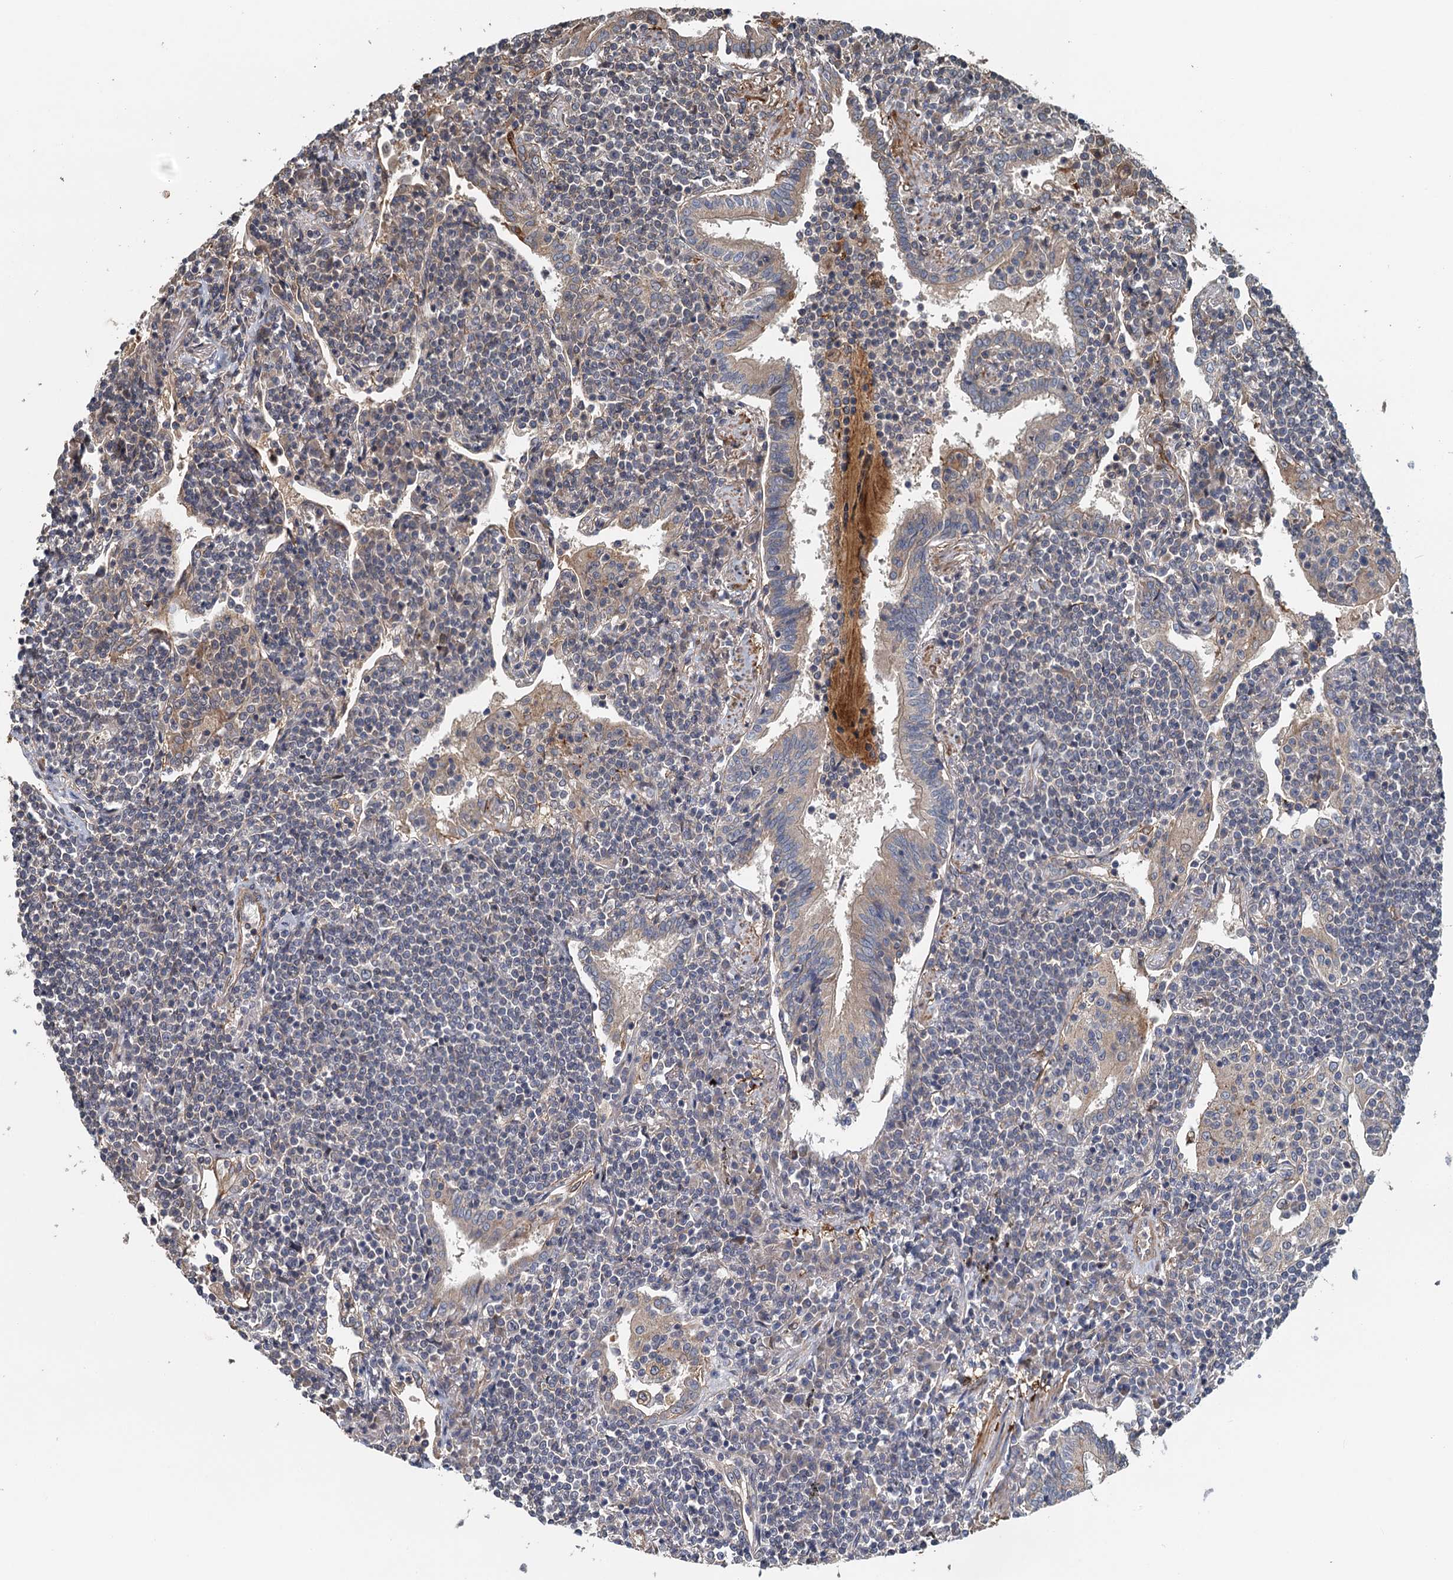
{"staining": {"intensity": "negative", "quantity": "none", "location": "none"}, "tissue": "lymphoma", "cell_type": "Tumor cells", "image_type": "cancer", "snomed": [{"axis": "morphology", "description": "Malignant lymphoma, non-Hodgkin's type, Low grade"}, {"axis": "topography", "description": "Lung"}], "caption": "High power microscopy image of an immunohistochemistry (IHC) image of low-grade malignant lymphoma, non-Hodgkin's type, revealing no significant expression in tumor cells.", "gene": "MEAK7", "patient": {"sex": "female", "age": 71}}